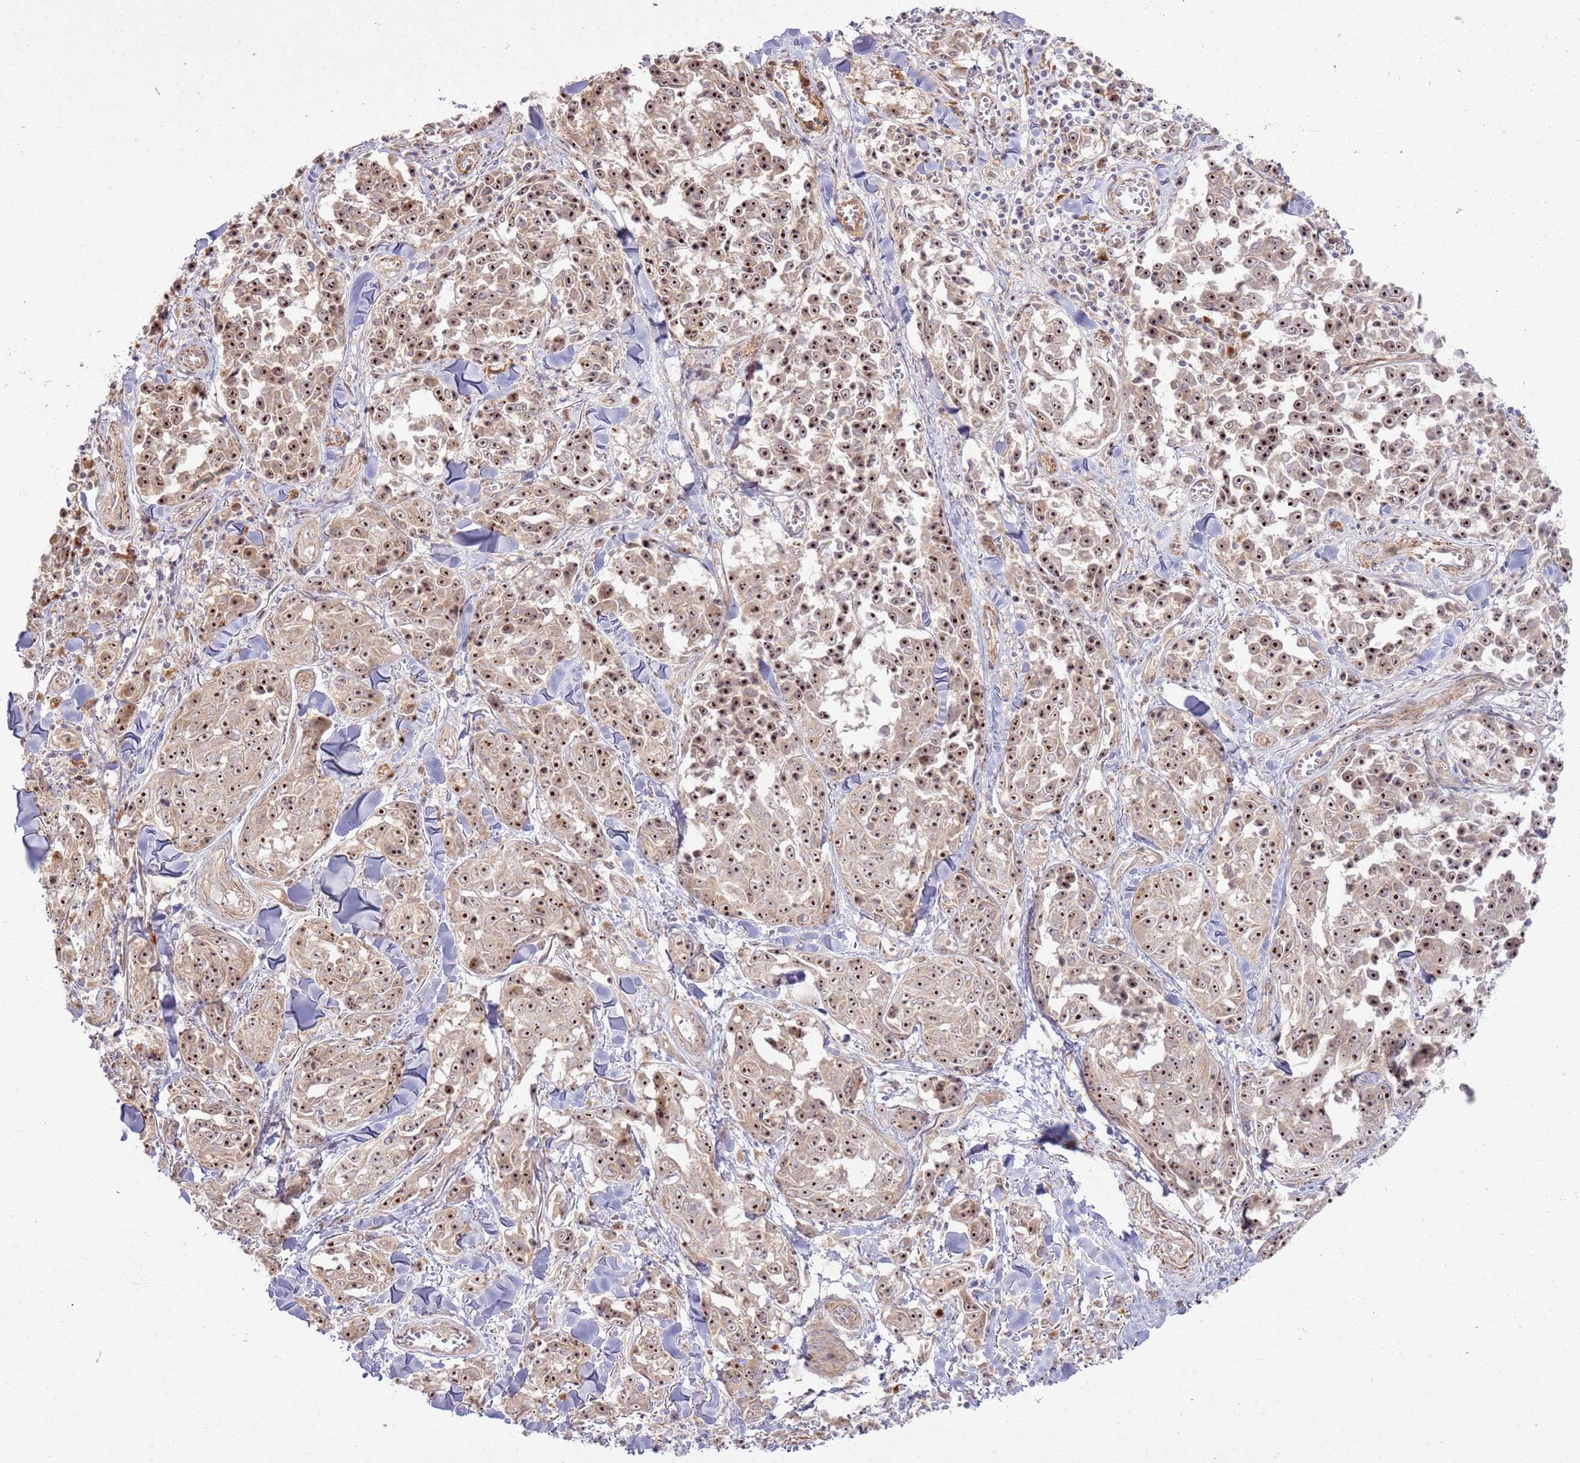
{"staining": {"intensity": "moderate", "quantity": ">75%", "location": "nuclear"}, "tissue": "melanoma", "cell_type": "Tumor cells", "image_type": "cancer", "snomed": [{"axis": "morphology", "description": "Malignant melanoma, NOS"}, {"axis": "topography", "description": "Skin"}], "caption": "The immunohistochemical stain shows moderate nuclear positivity in tumor cells of melanoma tissue. Using DAB (3,3'-diaminobenzidine) (brown) and hematoxylin (blue) stains, captured at high magnification using brightfield microscopy.", "gene": "CNPY1", "patient": {"sex": "female", "age": 64}}